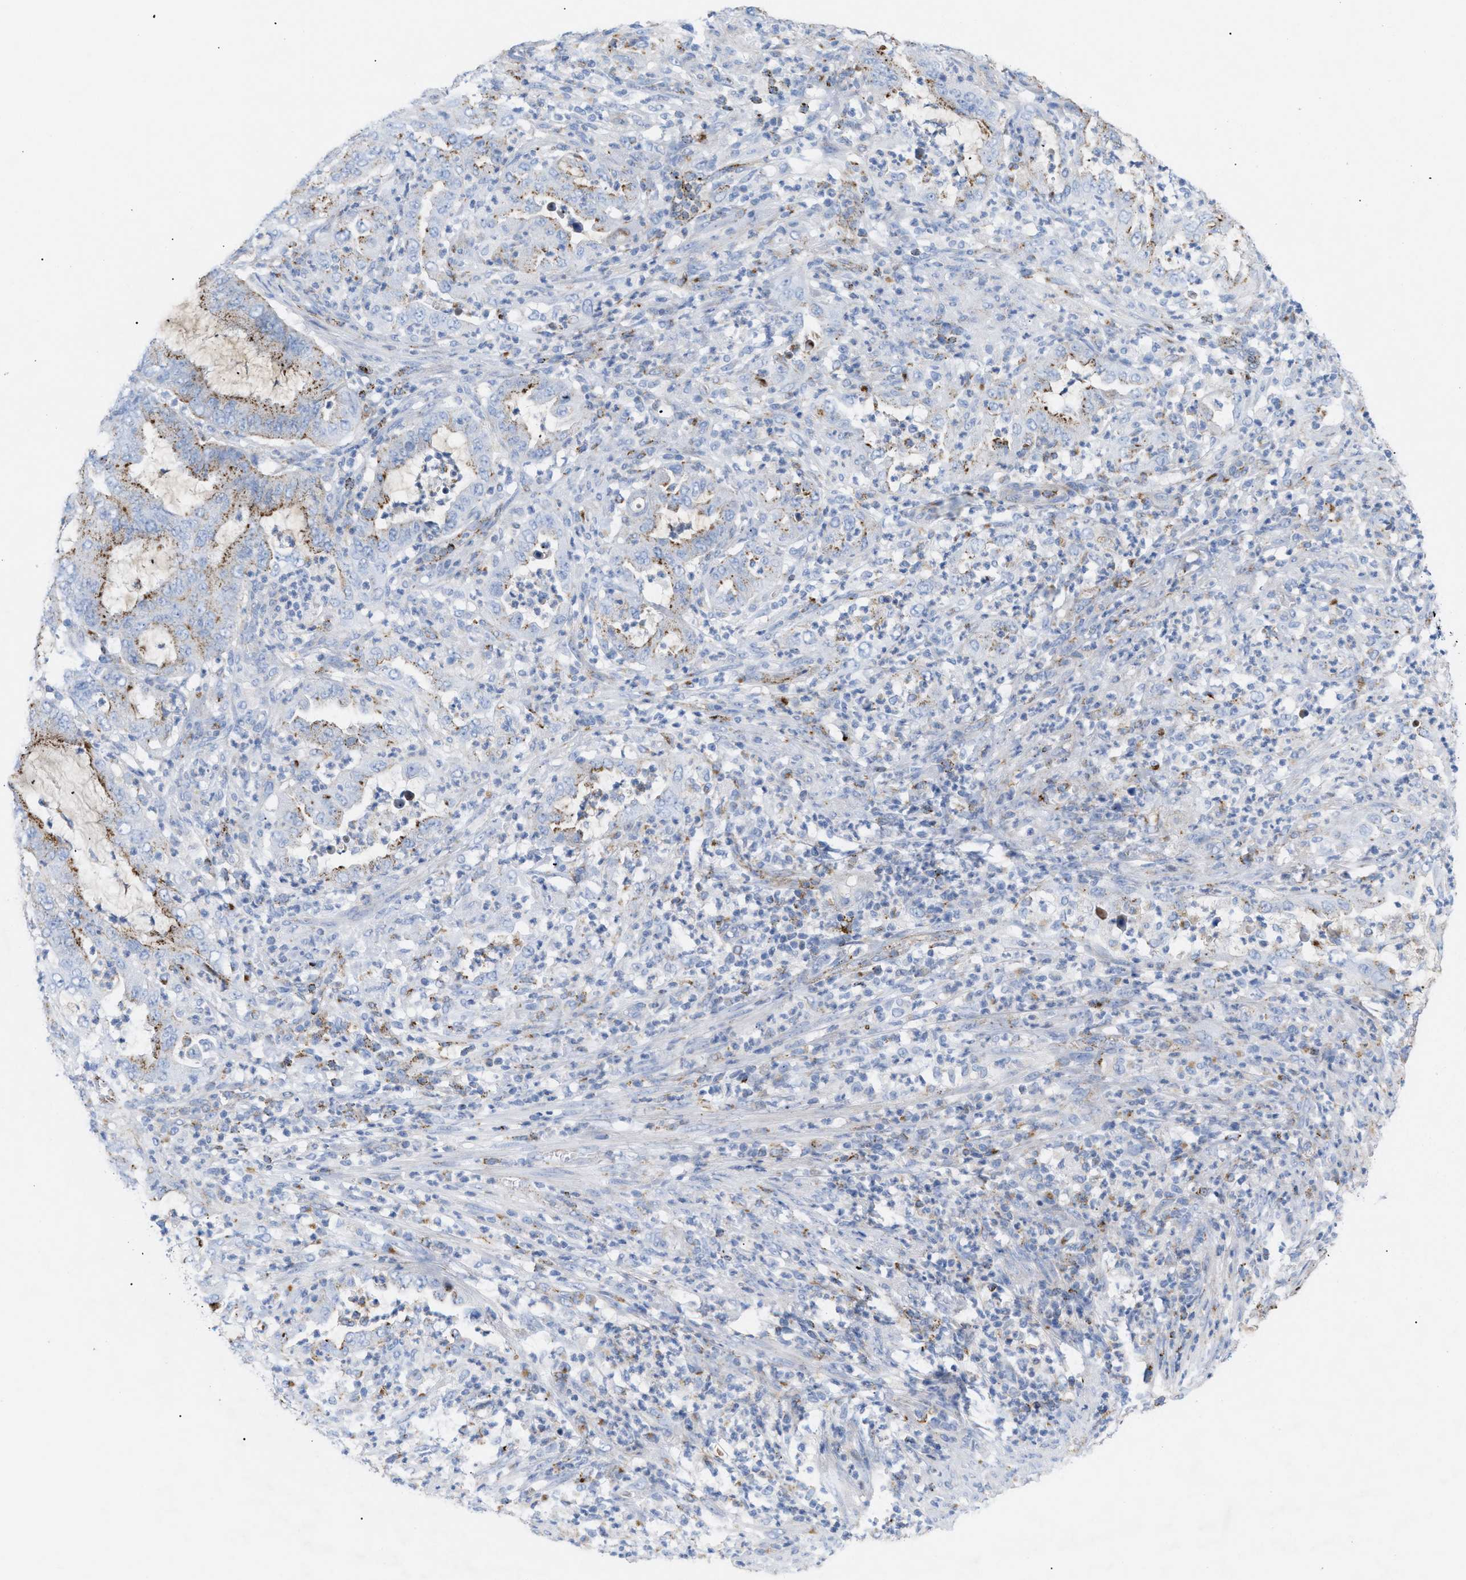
{"staining": {"intensity": "strong", "quantity": ">75%", "location": "cytoplasmic/membranous"}, "tissue": "endometrial cancer", "cell_type": "Tumor cells", "image_type": "cancer", "snomed": [{"axis": "morphology", "description": "Adenocarcinoma, NOS"}, {"axis": "topography", "description": "Endometrium"}], "caption": "Endometrial cancer (adenocarcinoma) was stained to show a protein in brown. There is high levels of strong cytoplasmic/membranous positivity in about >75% of tumor cells.", "gene": "DRAM2", "patient": {"sex": "female", "age": 70}}